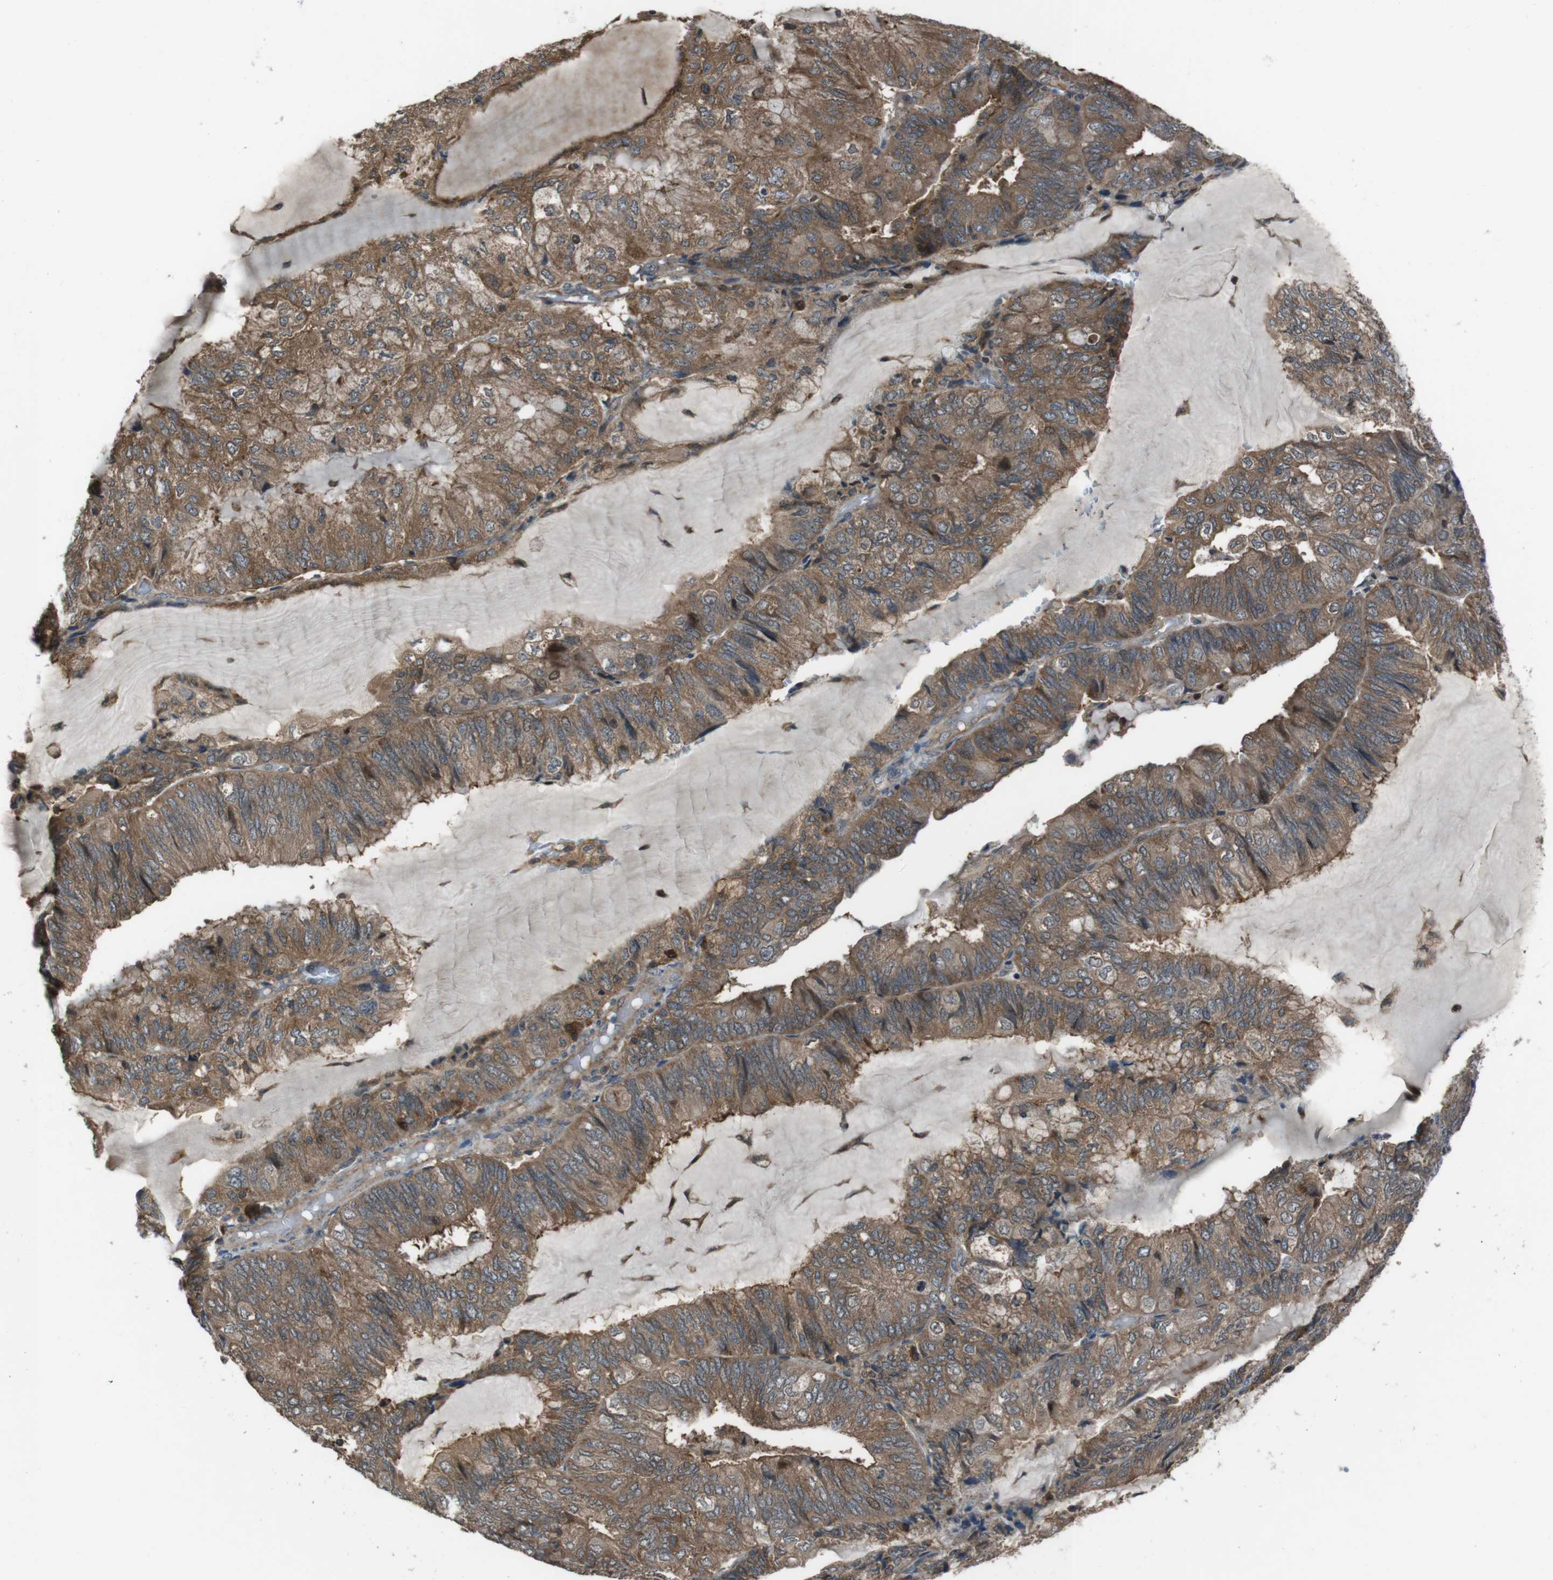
{"staining": {"intensity": "moderate", "quantity": ">75%", "location": "cytoplasmic/membranous"}, "tissue": "endometrial cancer", "cell_type": "Tumor cells", "image_type": "cancer", "snomed": [{"axis": "morphology", "description": "Adenocarcinoma, NOS"}, {"axis": "topography", "description": "Endometrium"}], "caption": "About >75% of tumor cells in endometrial cancer display moderate cytoplasmic/membranous protein staining as visualized by brown immunohistochemical staining.", "gene": "SLC22A23", "patient": {"sex": "female", "age": 81}}